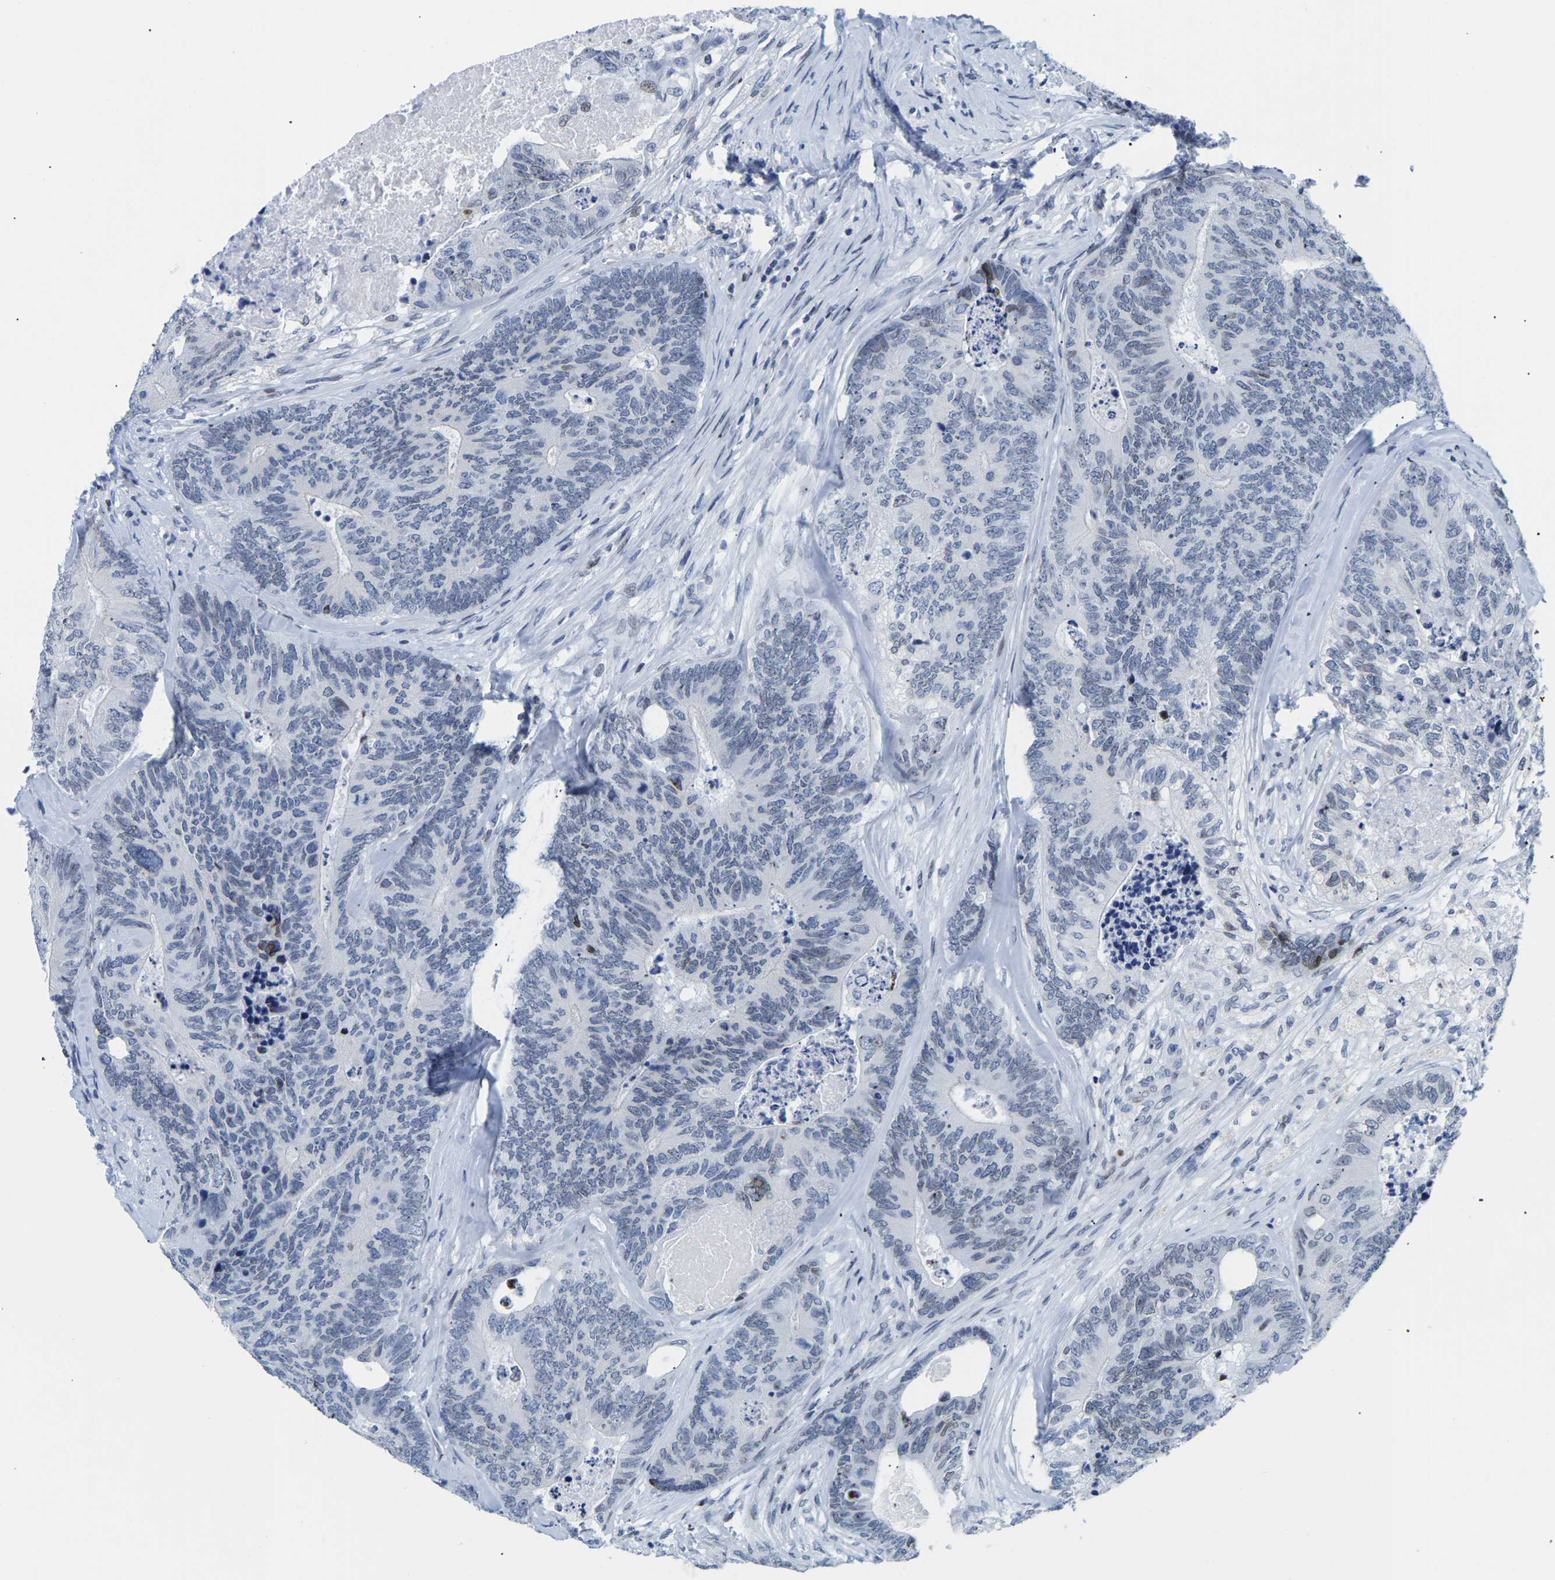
{"staining": {"intensity": "weak", "quantity": "<25%", "location": "nuclear"}, "tissue": "colorectal cancer", "cell_type": "Tumor cells", "image_type": "cancer", "snomed": [{"axis": "morphology", "description": "Adenocarcinoma, NOS"}, {"axis": "topography", "description": "Colon"}], "caption": "Human colorectal cancer (adenocarcinoma) stained for a protein using IHC displays no positivity in tumor cells.", "gene": "UPK3A", "patient": {"sex": "female", "age": 67}}